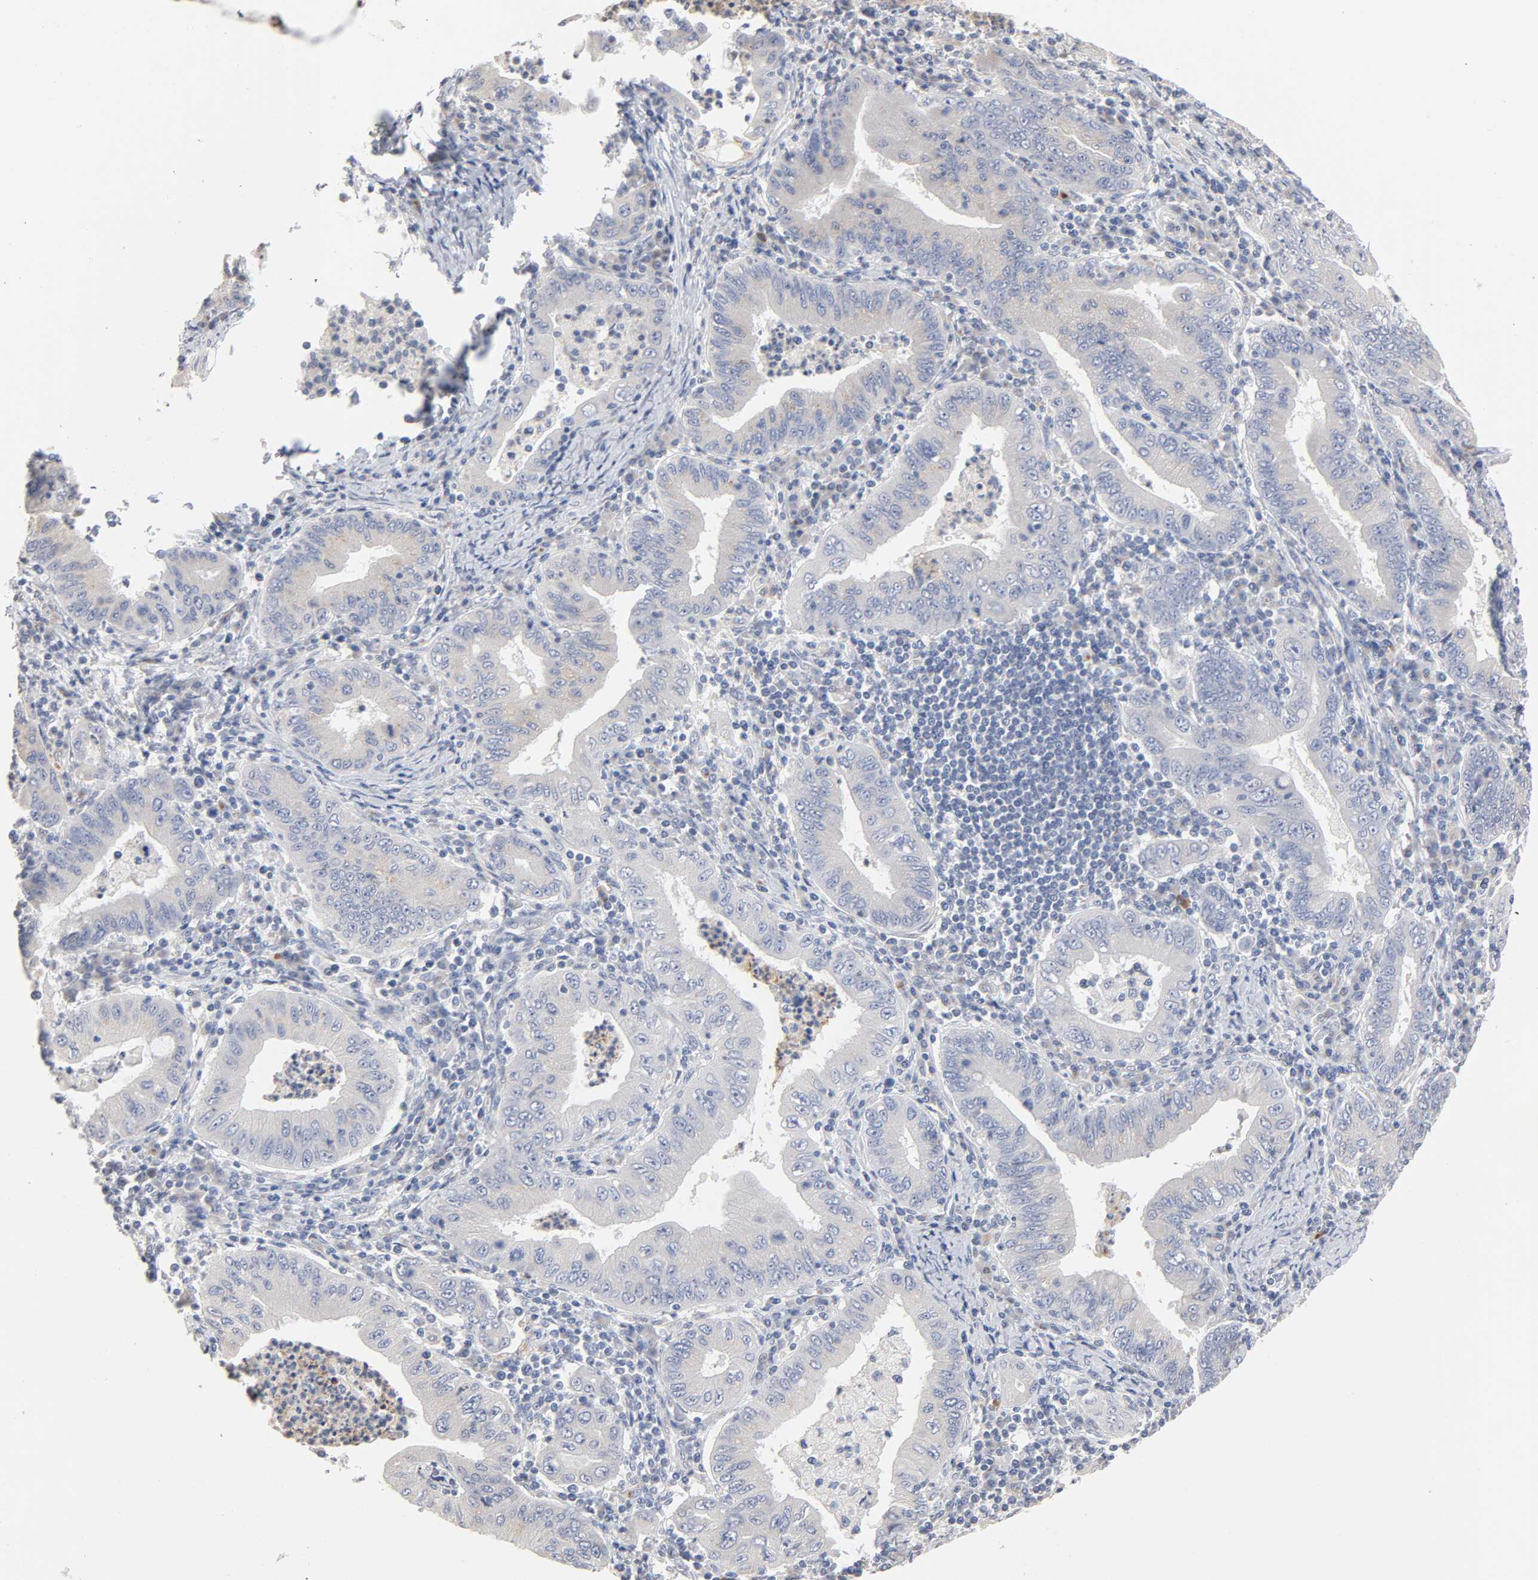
{"staining": {"intensity": "weak", "quantity": "<25%", "location": "cytoplasmic/membranous"}, "tissue": "stomach cancer", "cell_type": "Tumor cells", "image_type": "cancer", "snomed": [{"axis": "morphology", "description": "Normal tissue, NOS"}, {"axis": "morphology", "description": "Adenocarcinoma, NOS"}, {"axis": "topography", "description": "Esophagus"}, {"axis": "topography", "description": "Stomach, upper"}, {"axis": "topography", "description": "Peripheral nerve tissue"}], "caption": "There is no significant positivity in tumor cells of stomach cancer. Brightfield microscopy of immunohistochemistry (IHC) stained with DAB (3,3'-diaminobenzidine) (brown) and hematoxylin (blue), captured at high magnification.", "gene": "AK7", "patient": {"sex": "male", "age": 62}}